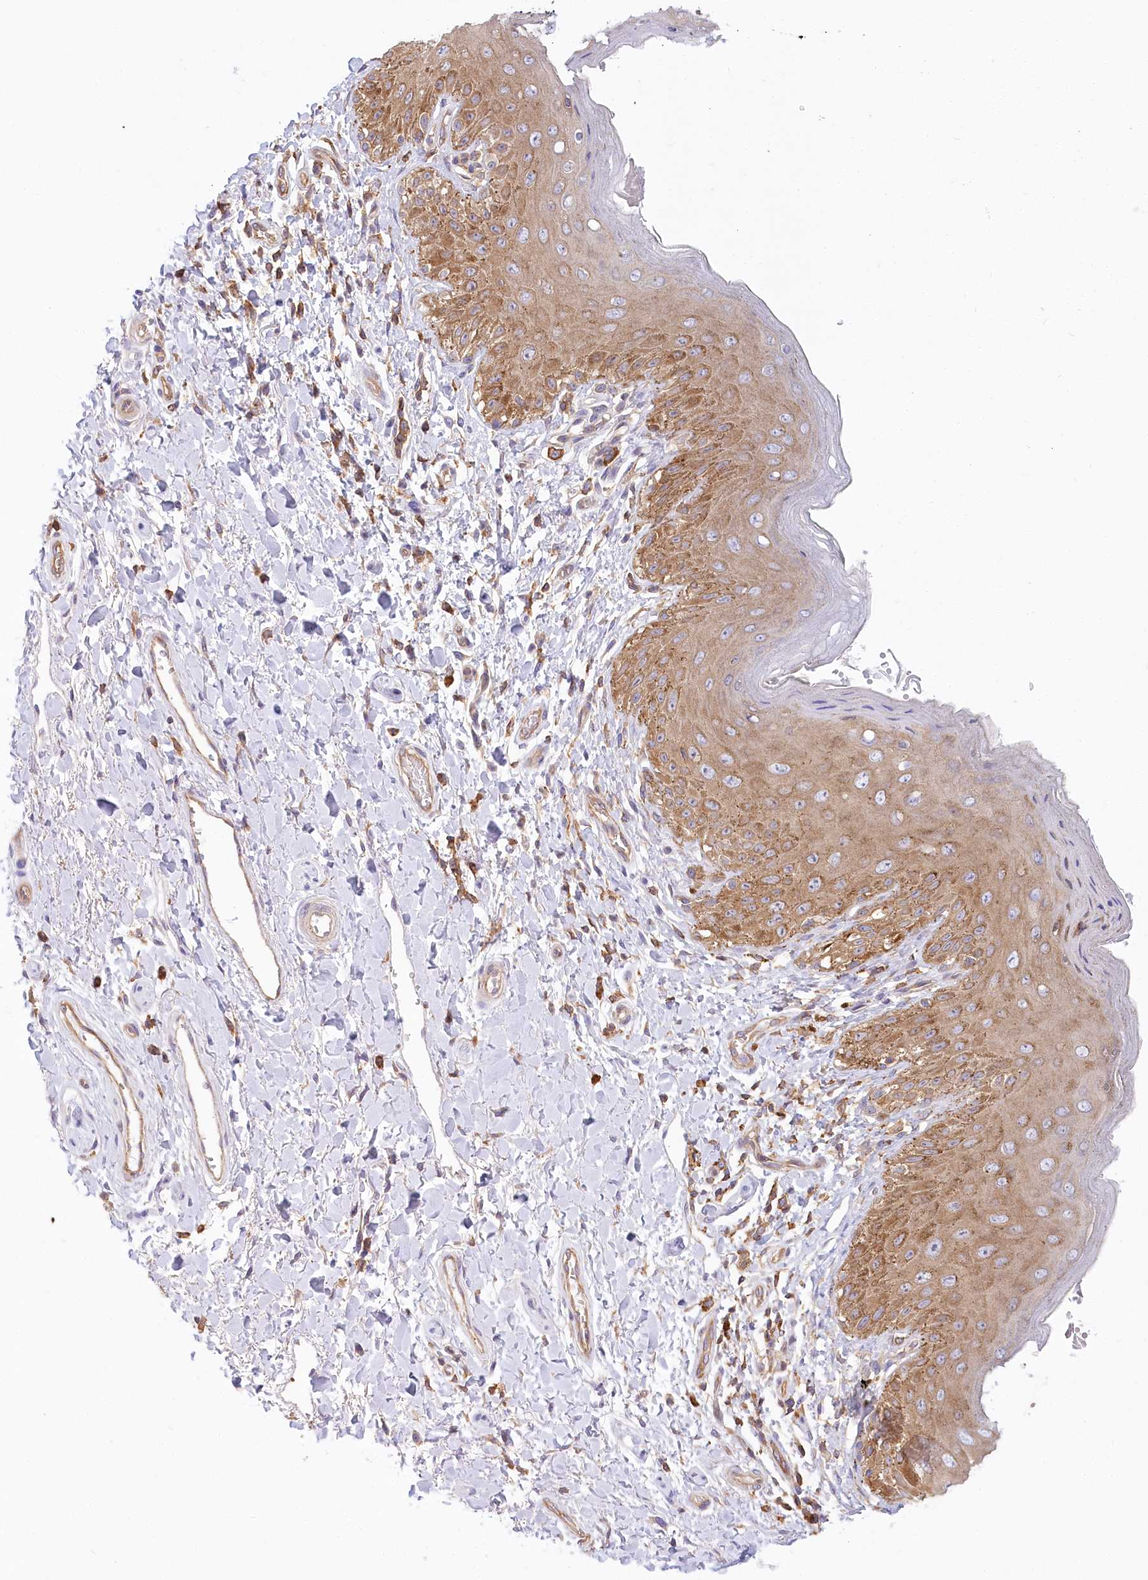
{"staining": {"intensity": "strong", "quantity": ">75%", "location": "cytoplasmic/membranous"}, "tissue": "skin", "cell_type": "Epidermal cells", "image_type": "normal", "snomed": [{"axis": "morphology", "description": "Normal tissue, NOS"}, {"axis": "topography", "description": "Anal"}], "caption": "A high amount of strong cytoplasmic/membranous expression is present in approximately >75% of epidermal cells in benign skin. (brown staining indicates protein expression, while blue staining denotes nuclei).", "gene": "UMPS", "patient": {"sex": "male", "age": 44}}